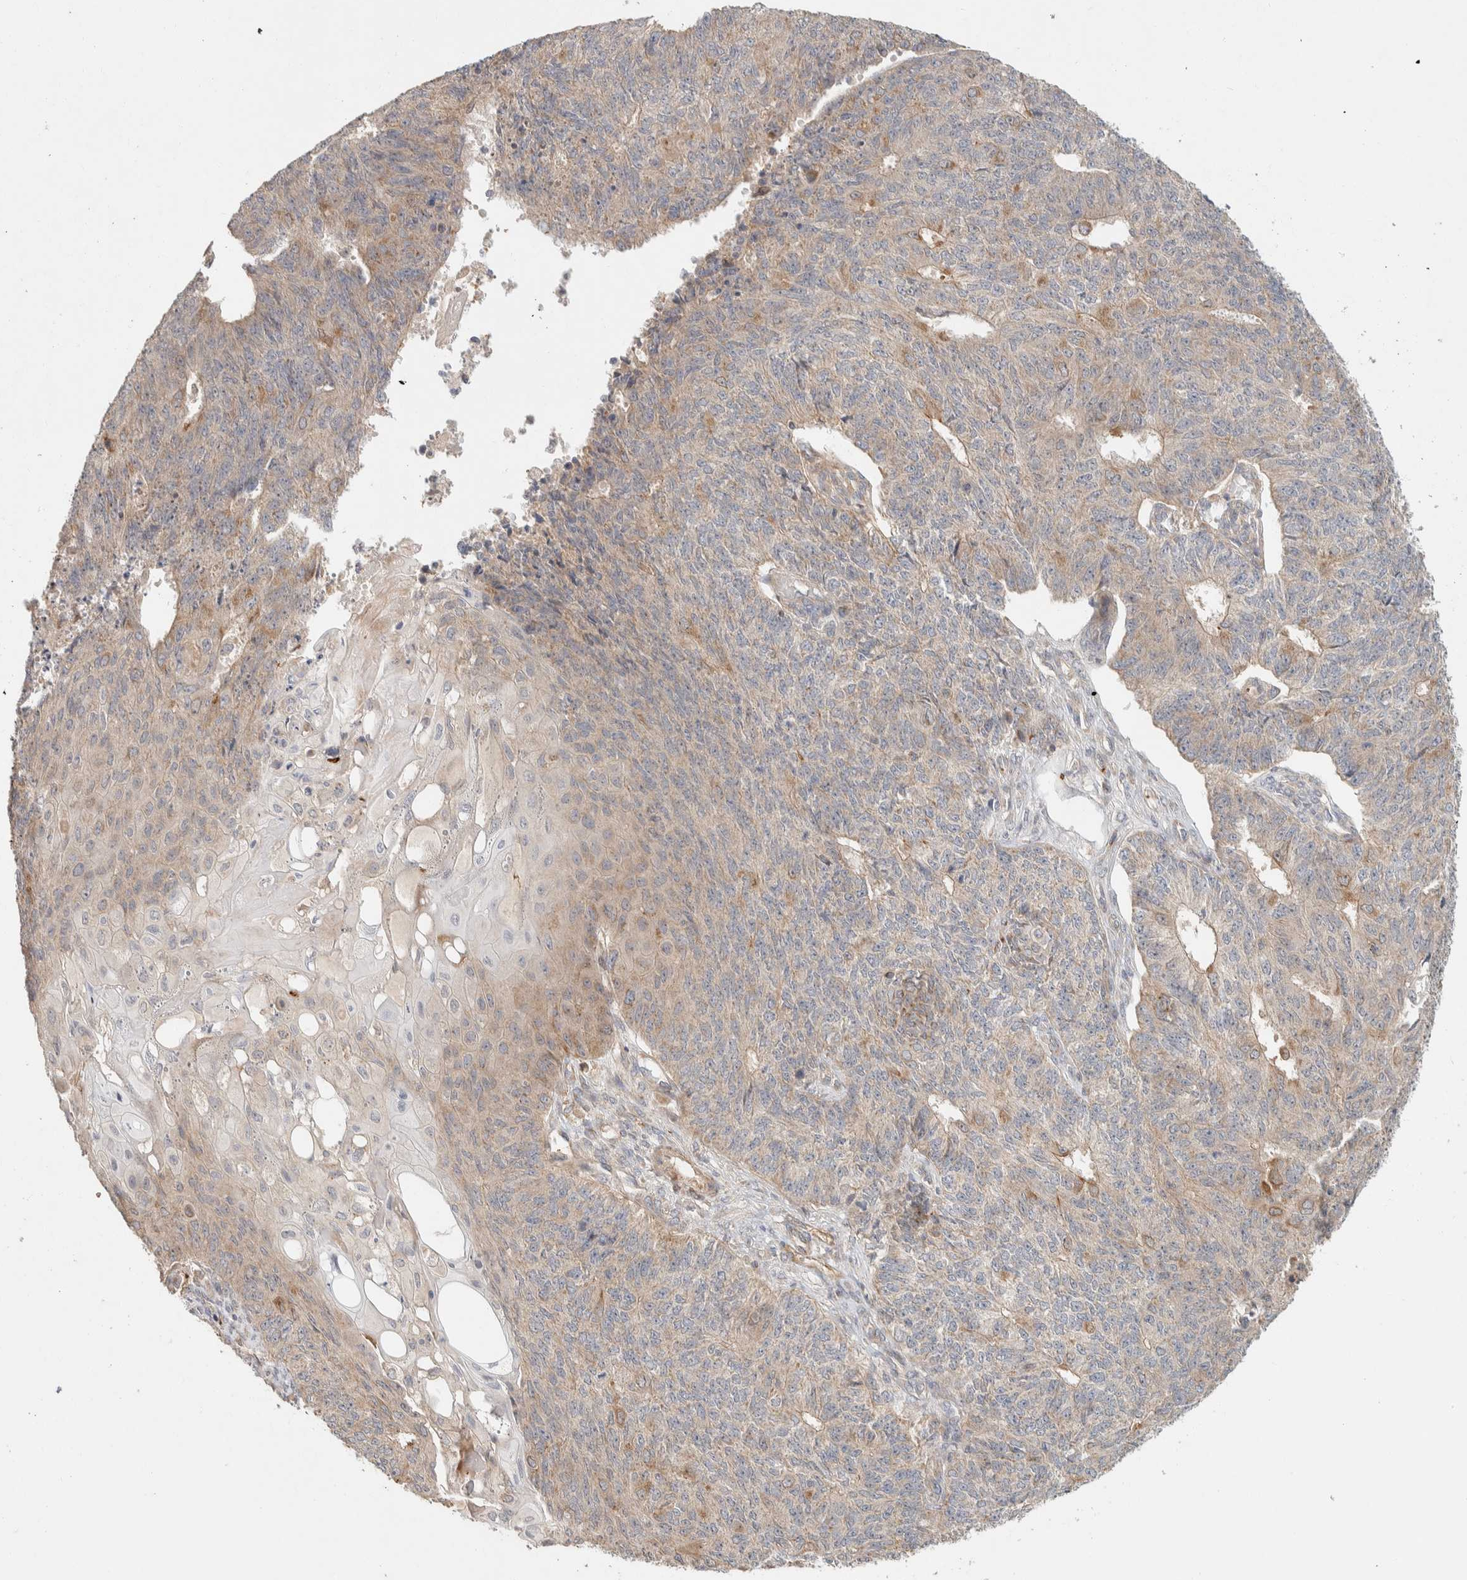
{"staining": {"intensity": "weak", "quantity": ">75%", "location": "cytoplasmic/membranous"}, "tissue": "endometrial cancer", "cell_type": "Tumor cells", "image_type": "cancer", "snomed": [{"axis": "morphology", "description": "Adenocarcinoma, NOS"}, {"axis": "topography", "description": "Endometrium"}], "caption": "Immunohistochemistry photomicrograph of neoplastic tissue: human endometrial cancer stained using immunohistochemistry demonstrates low levels of weak protein expression localized specifically in the cytoplasmic/membranous of tumor cells, appearing as a cytoplasmic/membranous brown color.", "gene": "KIF9", "patient": {"sex": "female", "age": 32}}